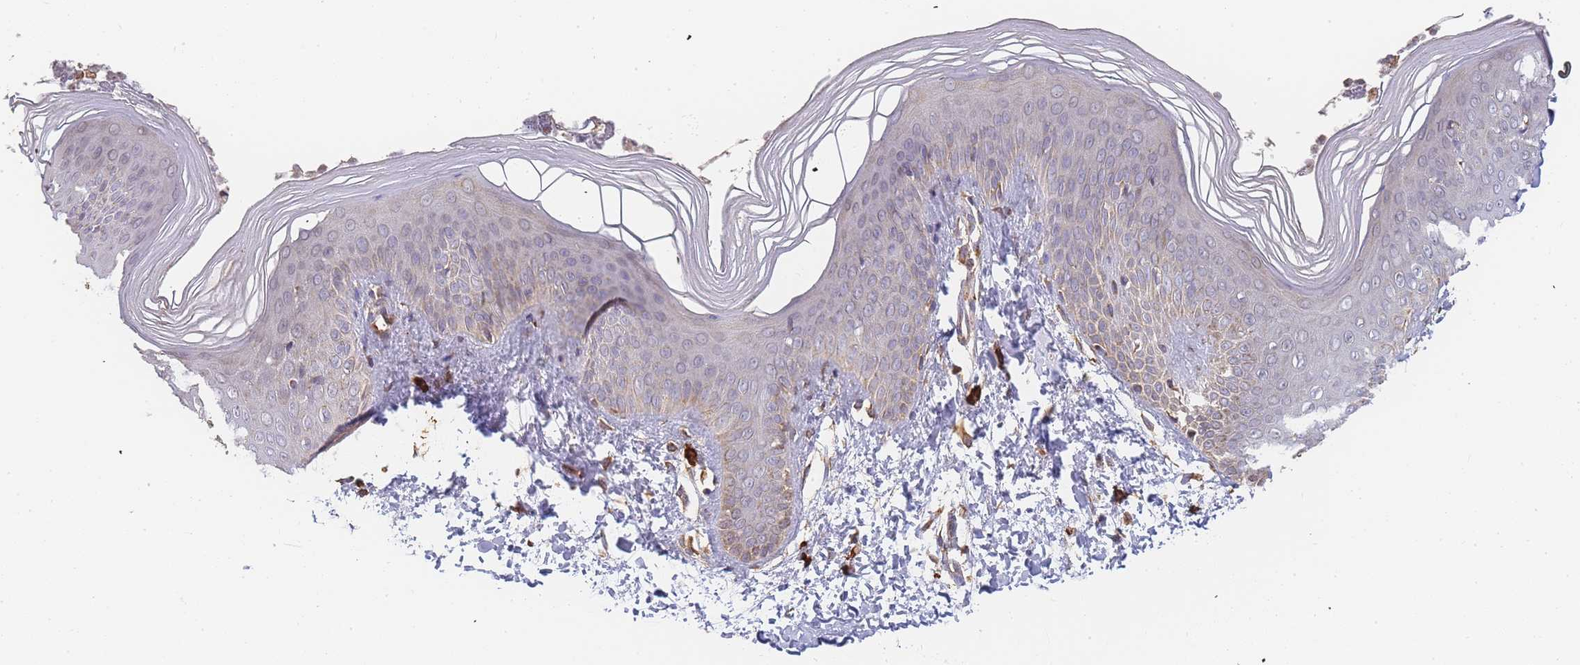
{"staining": {"intensity": "moderate", "quantity": "25%-75%", "location": "cytoplasmic/membranous"}, "tissue": "skin", "cell_type": "Epidermal cells", "image_type": "normal", "snomed": [{"axis": "morphology", "description": "Normal tissue, NOS"}, {"axis": "topography", "description": "Anal"}], "caption": "This is a photomicrograph of IHC staining of normal skin, which shows moderate staining in the cytoplasmic/membranous of epidermal cells.", "gene": "ADCY9", "patient": {"sex": "female", "age": 40}}